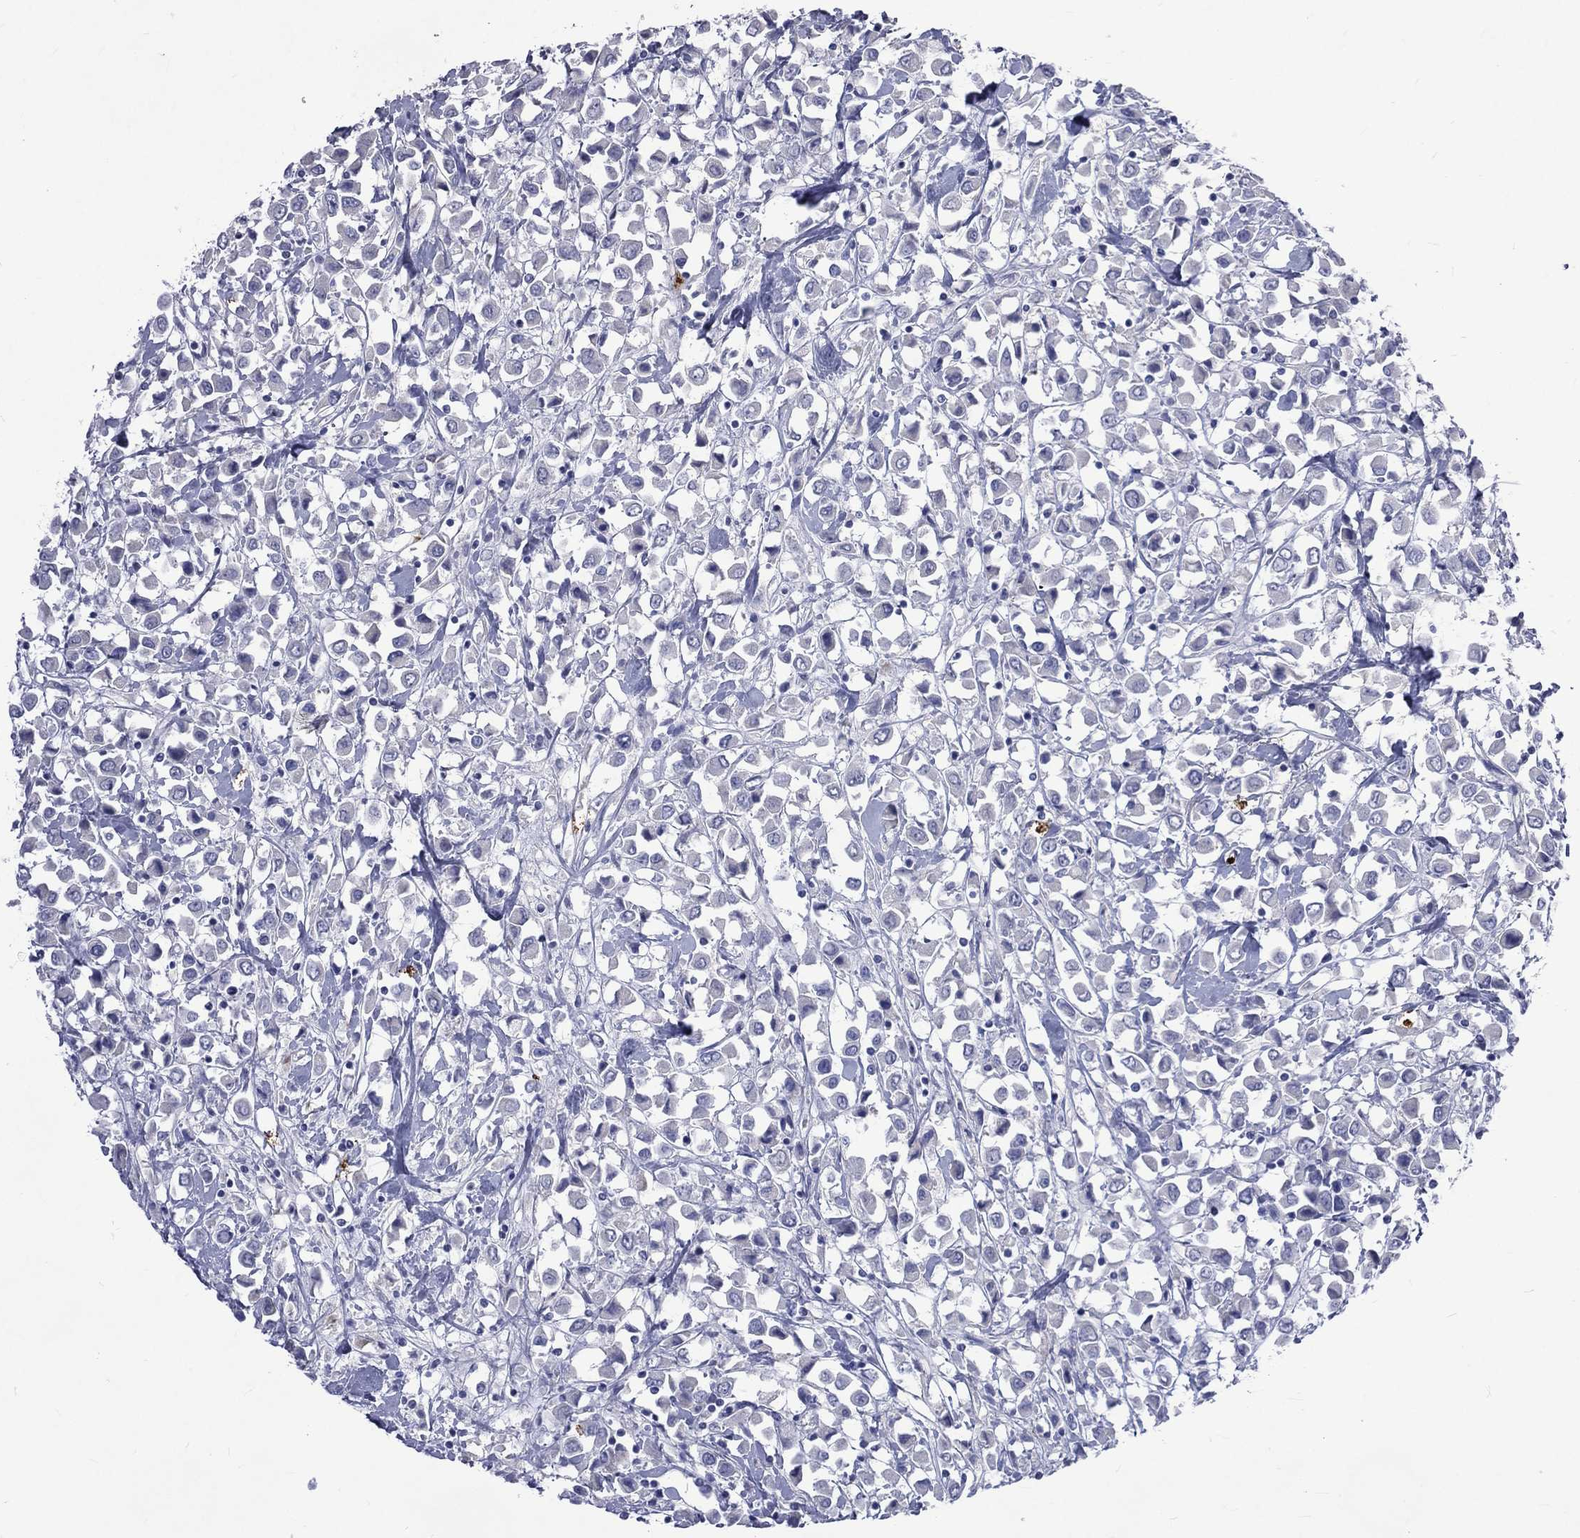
{"staining": {"intensity": "negative", "quantity": "none", "location": "none"}, "tissue": "breast cancer", "cell_type": "Tumor cells", "image_type": "cancer", "snomed": [{"axis": "morphology", "description": "Duct carcinoma"}, {"axis": "topography", "description": "Breast"}], "caption": "Breast cancer stained for a protein using immunohistochemistry (IHC) exhibits no positivity tumor cells.", "gene": "ELANE", "patient": {"sex": "female", "age": 61}}